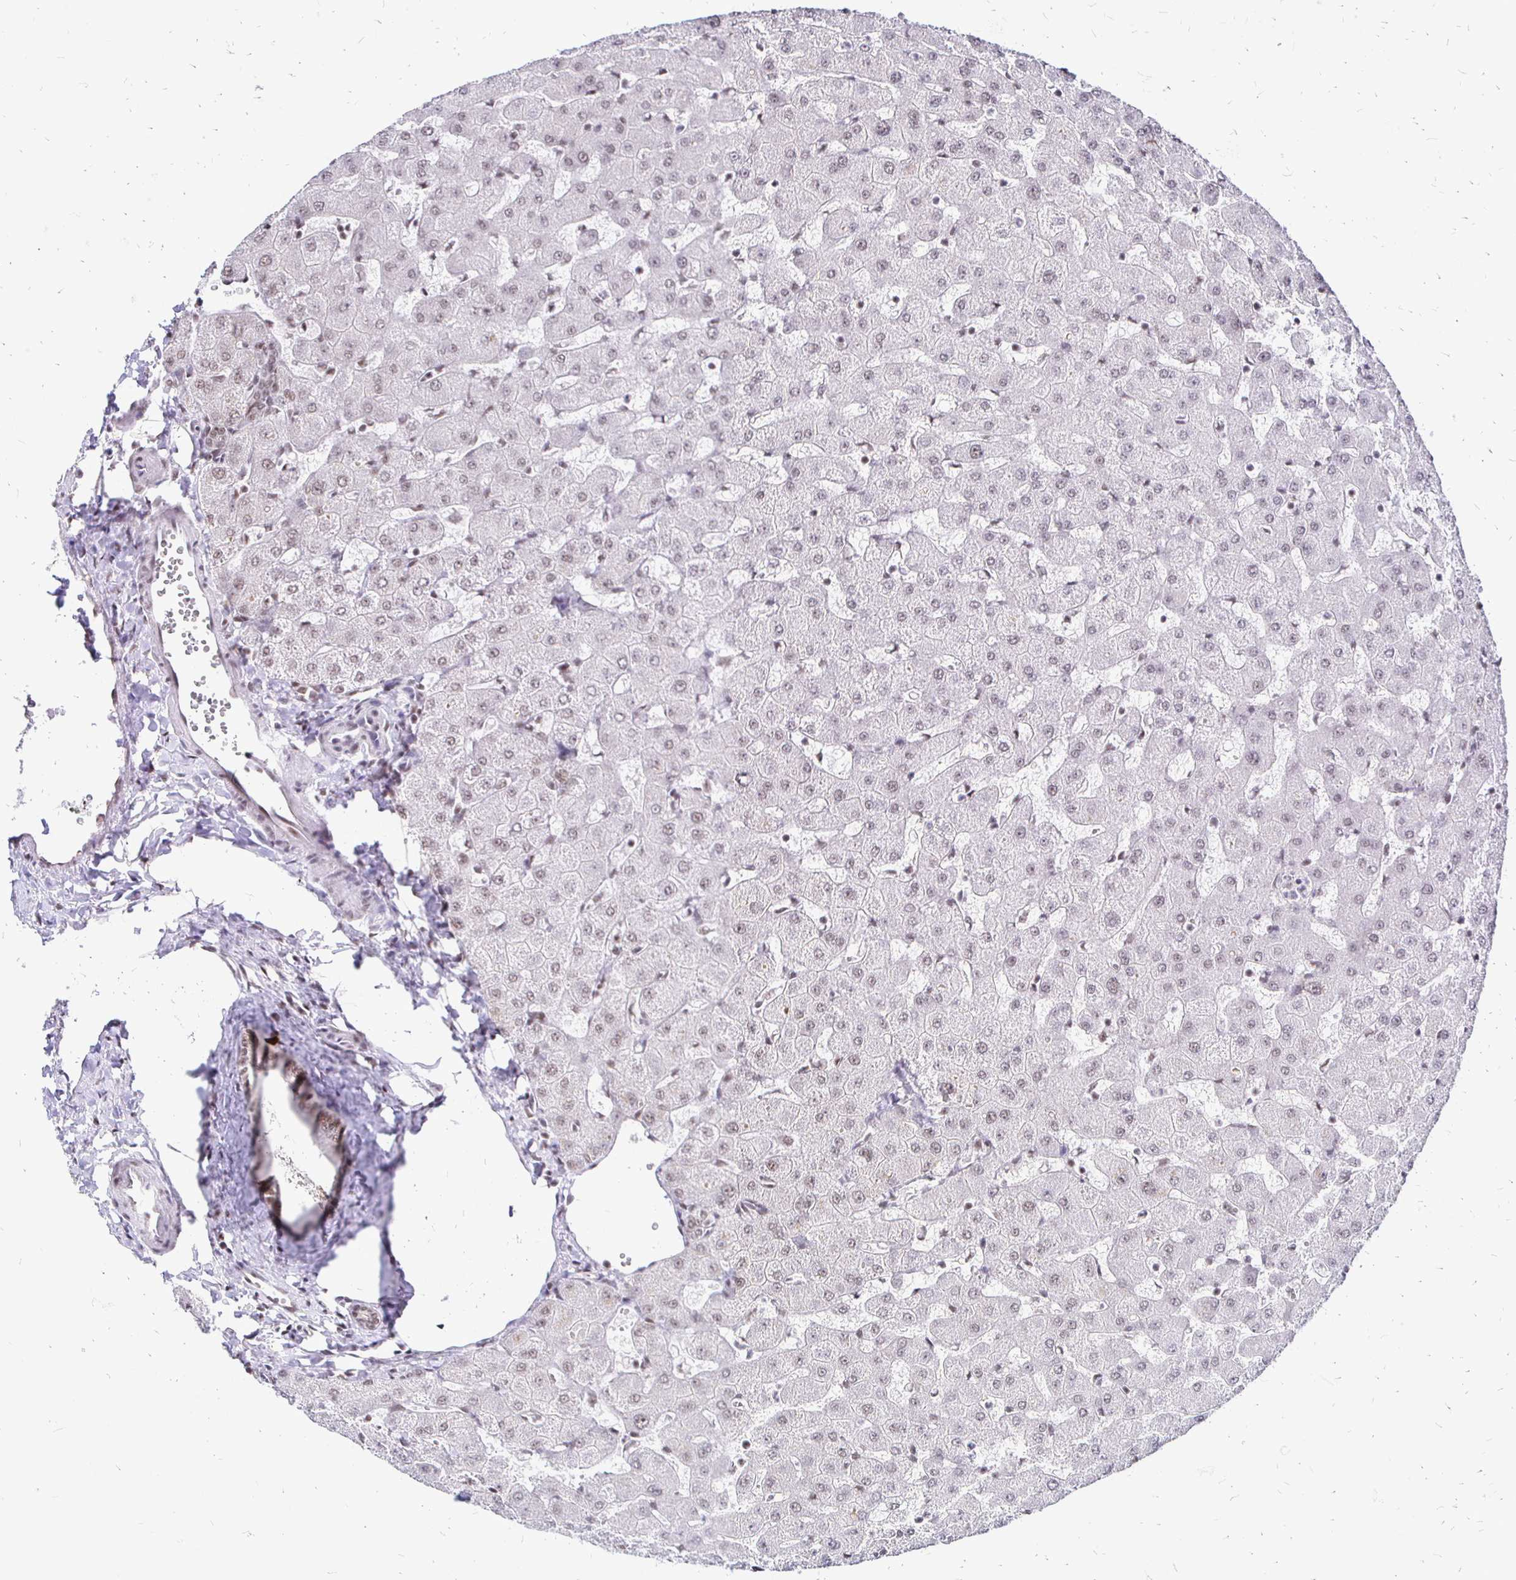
{"staining": {"intensity": "weak", "quantity": "<25%", "location": "nuclear"}, "tissue": "liver", "cell_type": "Cholangiocytes", "image_type": "normal", "snomed": [{"axis": "morphology", "description": "Normal tissue, NOS"}, {"axis": "topography", "description": "Liver"}], "caption": "Immunohistochemistry image of benign human liver stained for a protein (brown), which shows no expression in cholangiocytes.", "gene": "SIN3A", "patient": {"sex": "female", "age": 63}}